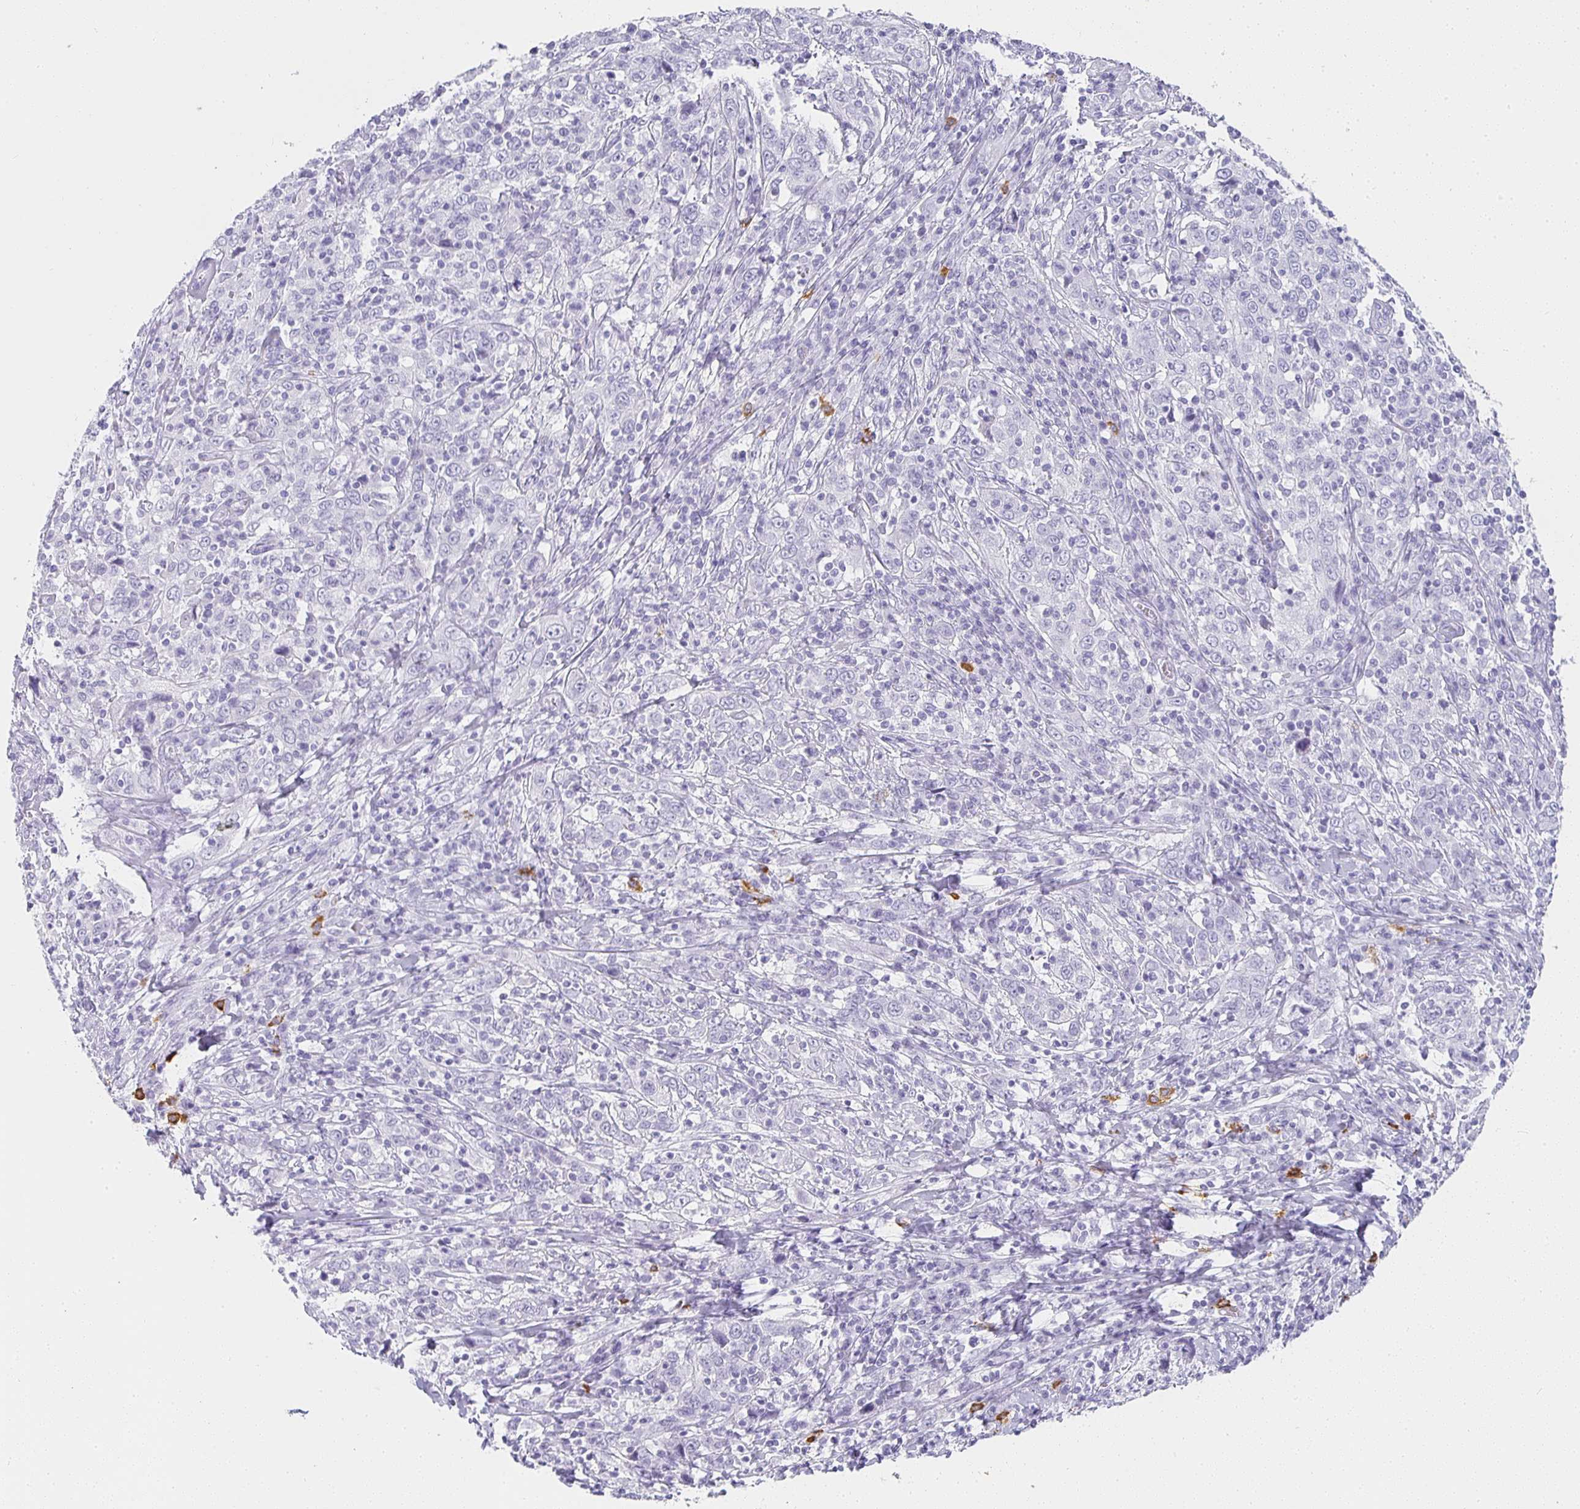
{"staining": {"intensity": "negative", "quantity": "none", "location": "none"}, "tissue": "cervical cancer", "cell_type": "Tumor cells", "image_type": "cancer", "snomed": [{"axis": "morphology", "description": "Squamous cell carcinoma, NOS"}, {"axis": "topography", "description": "Cervix"}], "caption": "There is no significant positivity in tumor cells of squamous cell carcinoma (cervical).", "gene": "TPSD1", "patient": {"sex": "female", "age": 46}}